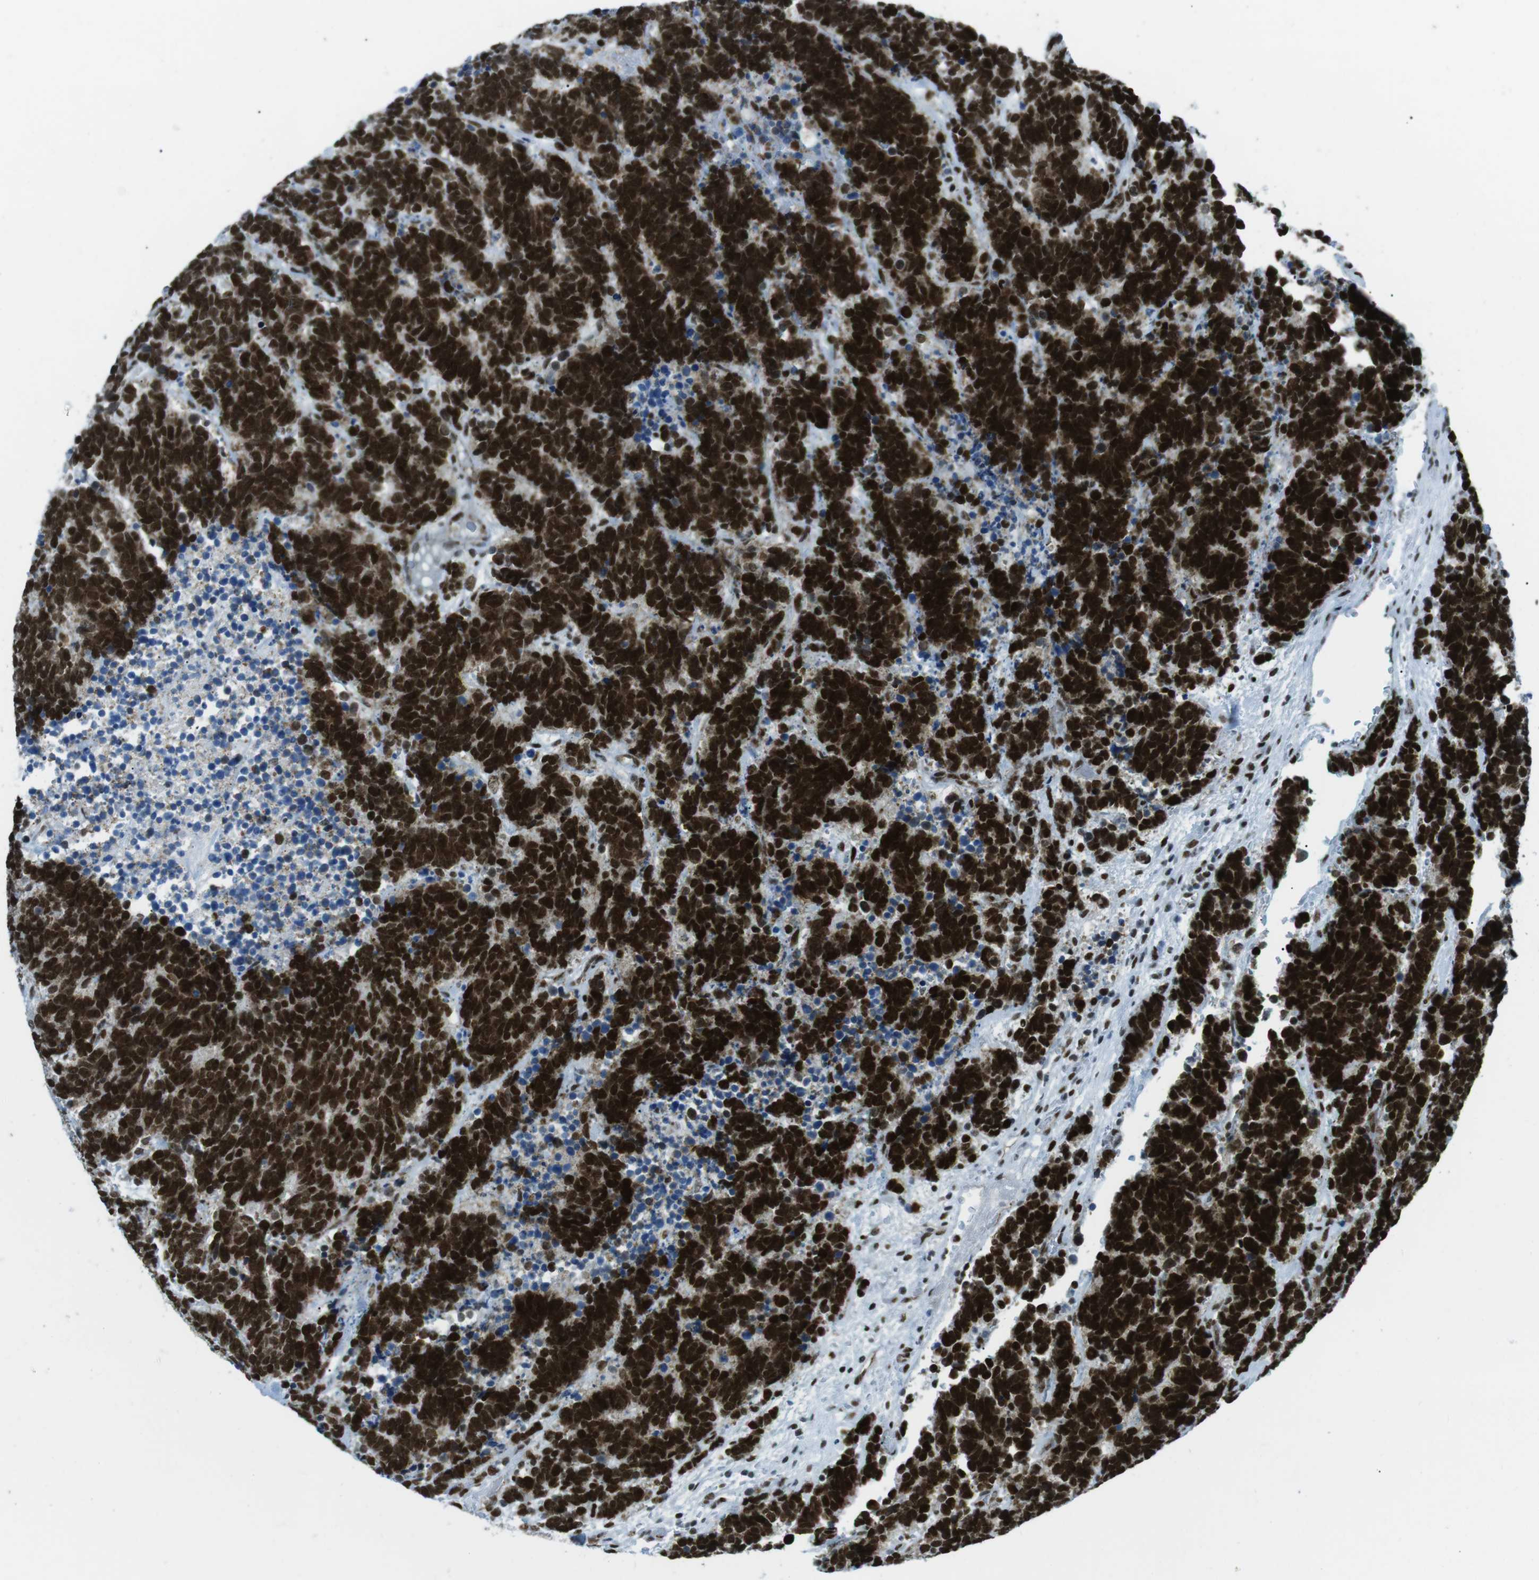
{"staining": {"intensity": "strong", "quantity": ">75%", "location": "nuclear"}, "tissue": "carcinoid", "cell_type": "Tumor cells", "image_type": "cancer", "snomed": [{"axis": "morphology", "description": "Carcinoma, NOS"}, {"axis": "morphology", "description": "Carcinoid, malignant, NOS"}, {"axis": "topography", "description": "Urinary bladder"}], "caption": "Protein expression by immunohistochemistry (IHC) displays strong nuclear positivity in about >75% of tumor cells in carcinoid.", "gene": "ARID1A", "patient": {"sex": "male", "age": 57}}